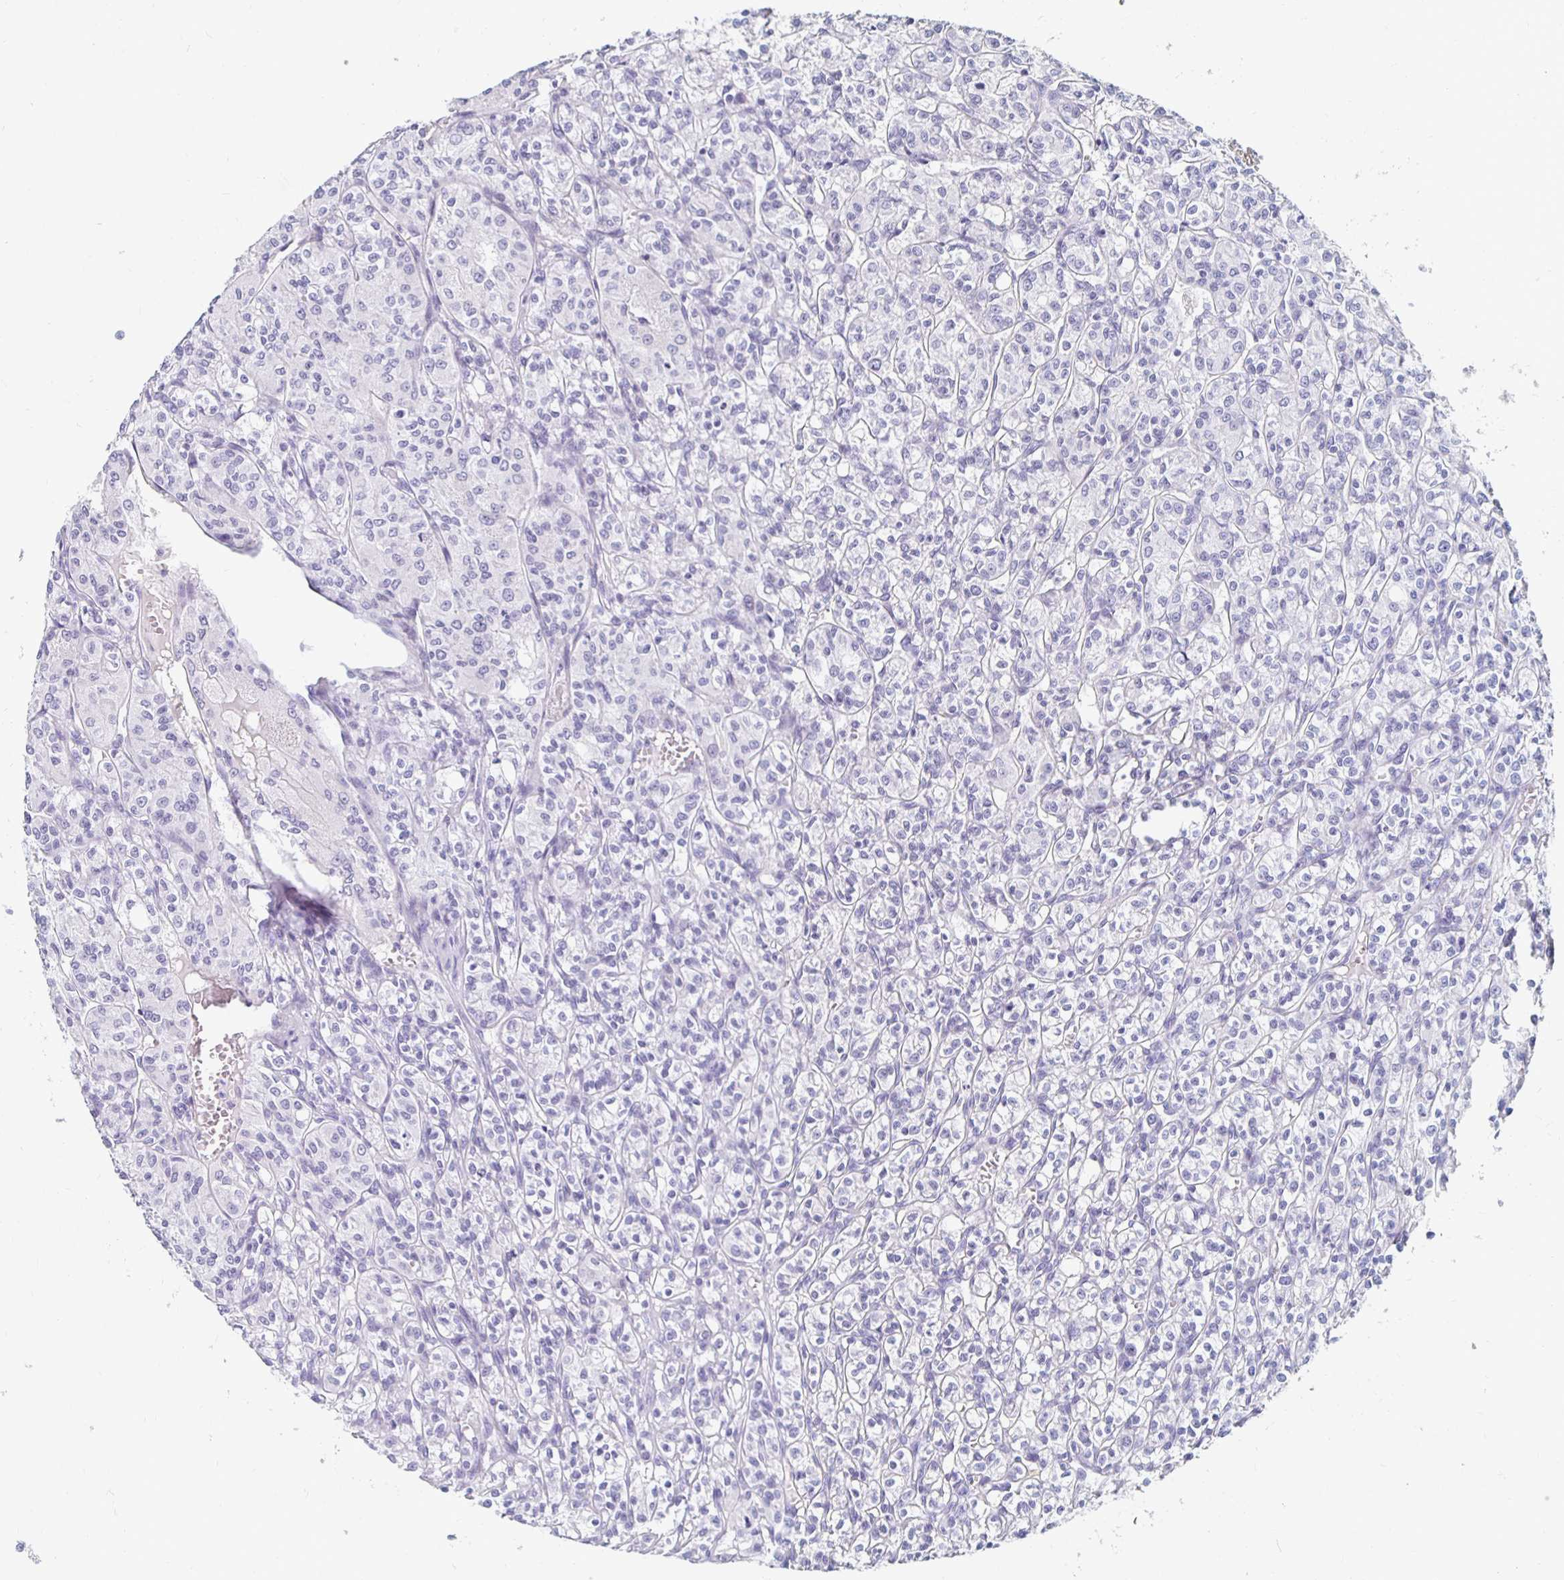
{"staining": {"intensity": "negative", "quantity": "none", "location": "none"}, "tissue": "renal cancer", "cell_type": "Tumor cells", "image_type": "cancer", "snomed": [{"axis": "morphology", "description": "Adenocarcinoma, NOS"}, {"axis": "topography", "description": "Kidney"}], "caption": "Renal adenocarcinoma was stained to show a protein in brown. There is no significant staining in tumor cells.", "gene": "KCNQ2", "patient": {"sex": "male", "age": 36}}